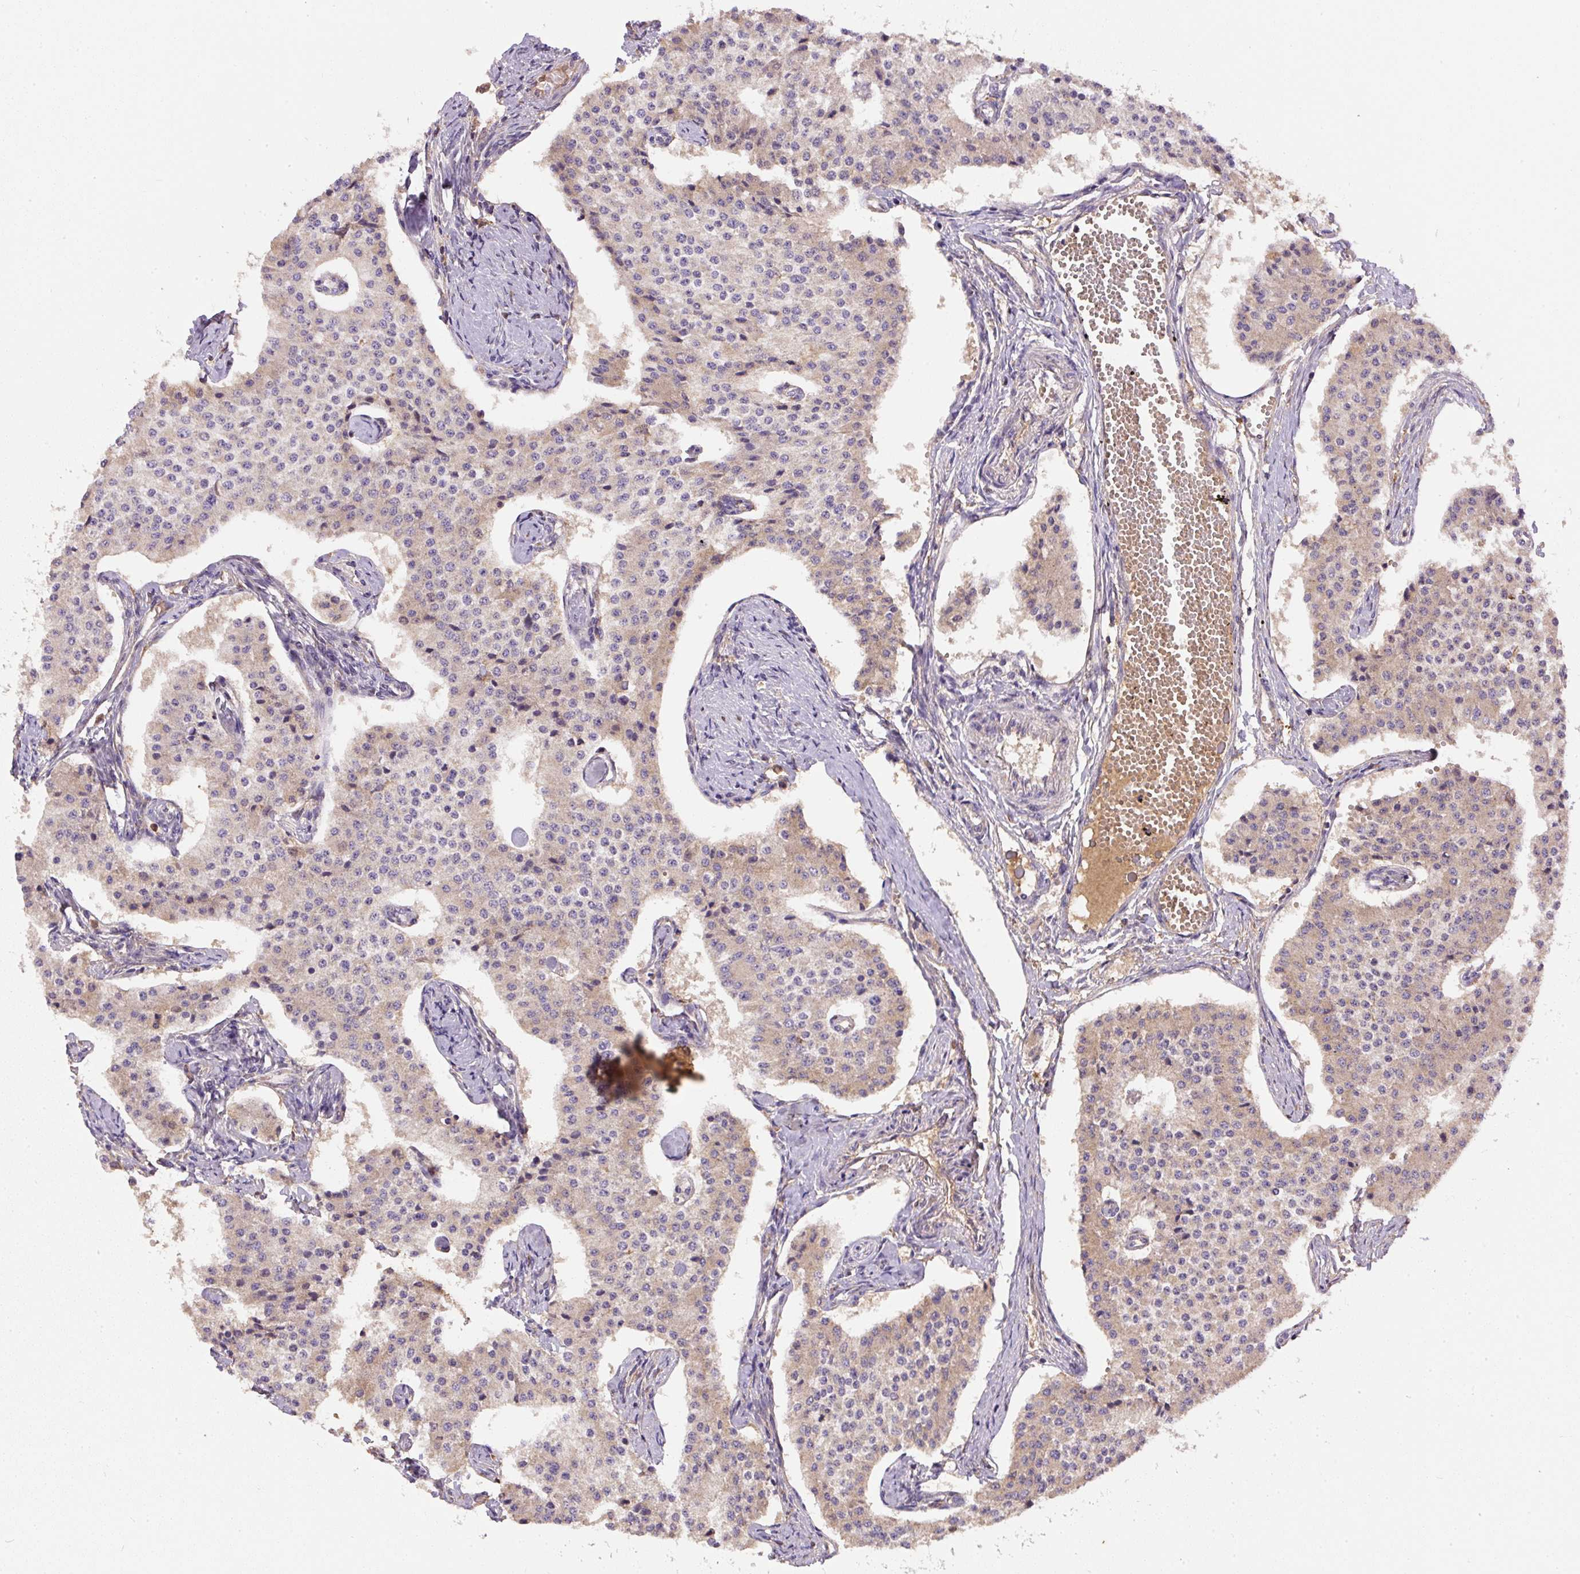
{"staining": {"intensity": "moderate", "quantity": "<25%", "location": "cytoplasmic/membranous"}, "tissue": "carcinoid", "cell_type": "Tumor cells", "image_type": "cancer", "snomed": [{"axis": "morphology", "description": "Carcinoid, malignant, NOS"}, {"axis": "topography", "description": "Colon"}], "caption": "Moderate cytoplasmic/membranous staining is identified in approximately <25% of tumor cells in carcinoid (malignant).", "gene": "DAPK1", "patient": {"sex": "female", "age": 52}}